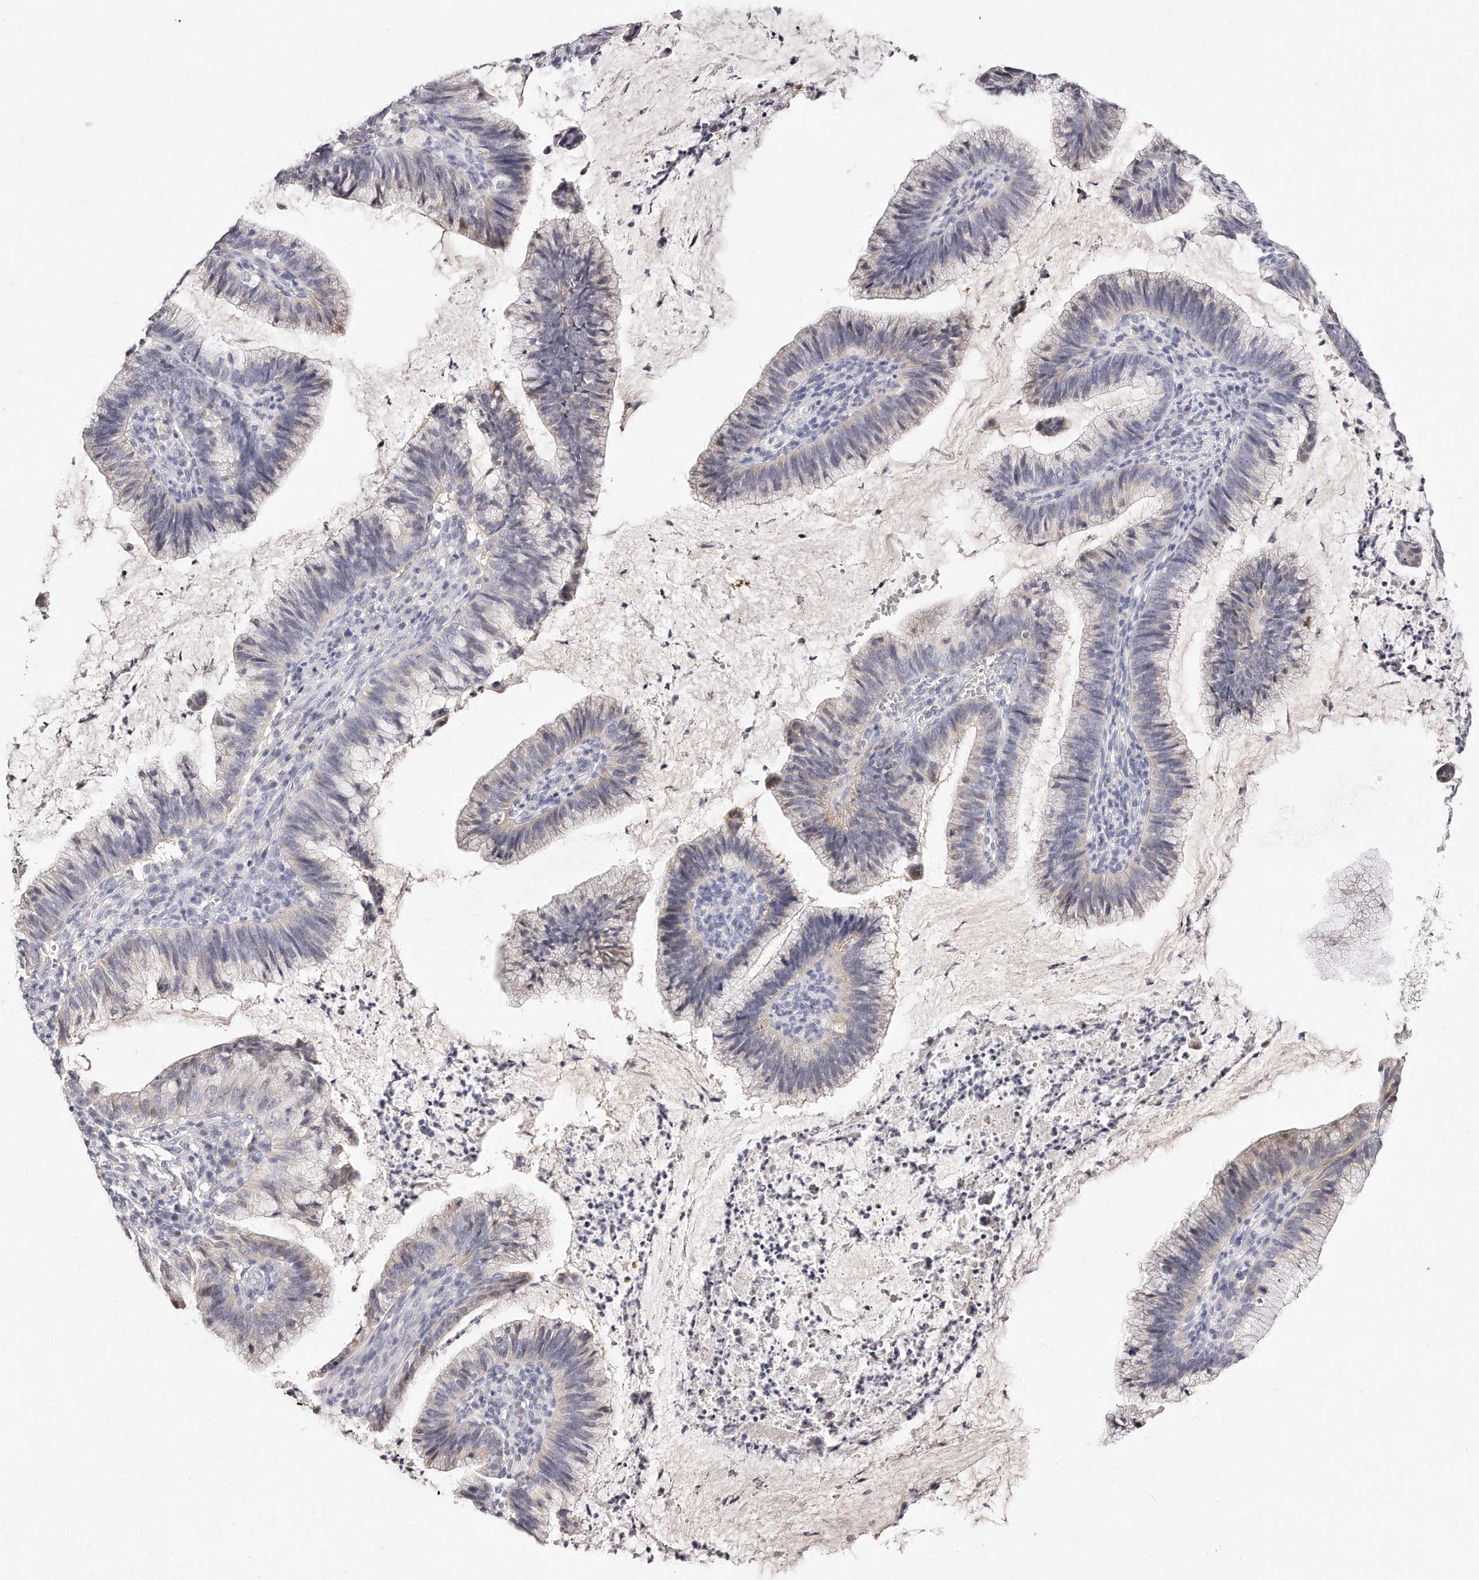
{"staining": {"intensity": "negative", "quantity": "none", "location": "none"}, "tissue": "cervical cancer", "cell_type": "Tumor cells", "image_type": "cancer", "snomed": [{"axis": "morphology", "description": "Adenocarcinoma, NOS"}, {"axis": "topography", "description": "Cervix"}], "caption": "This is an immunohistochemistry photomicrograph of human cervical adenocarcinoma. There is no positivity in tumor cells.", "gene": "GDA", "patient": {"sex": "female", "age": 36}}